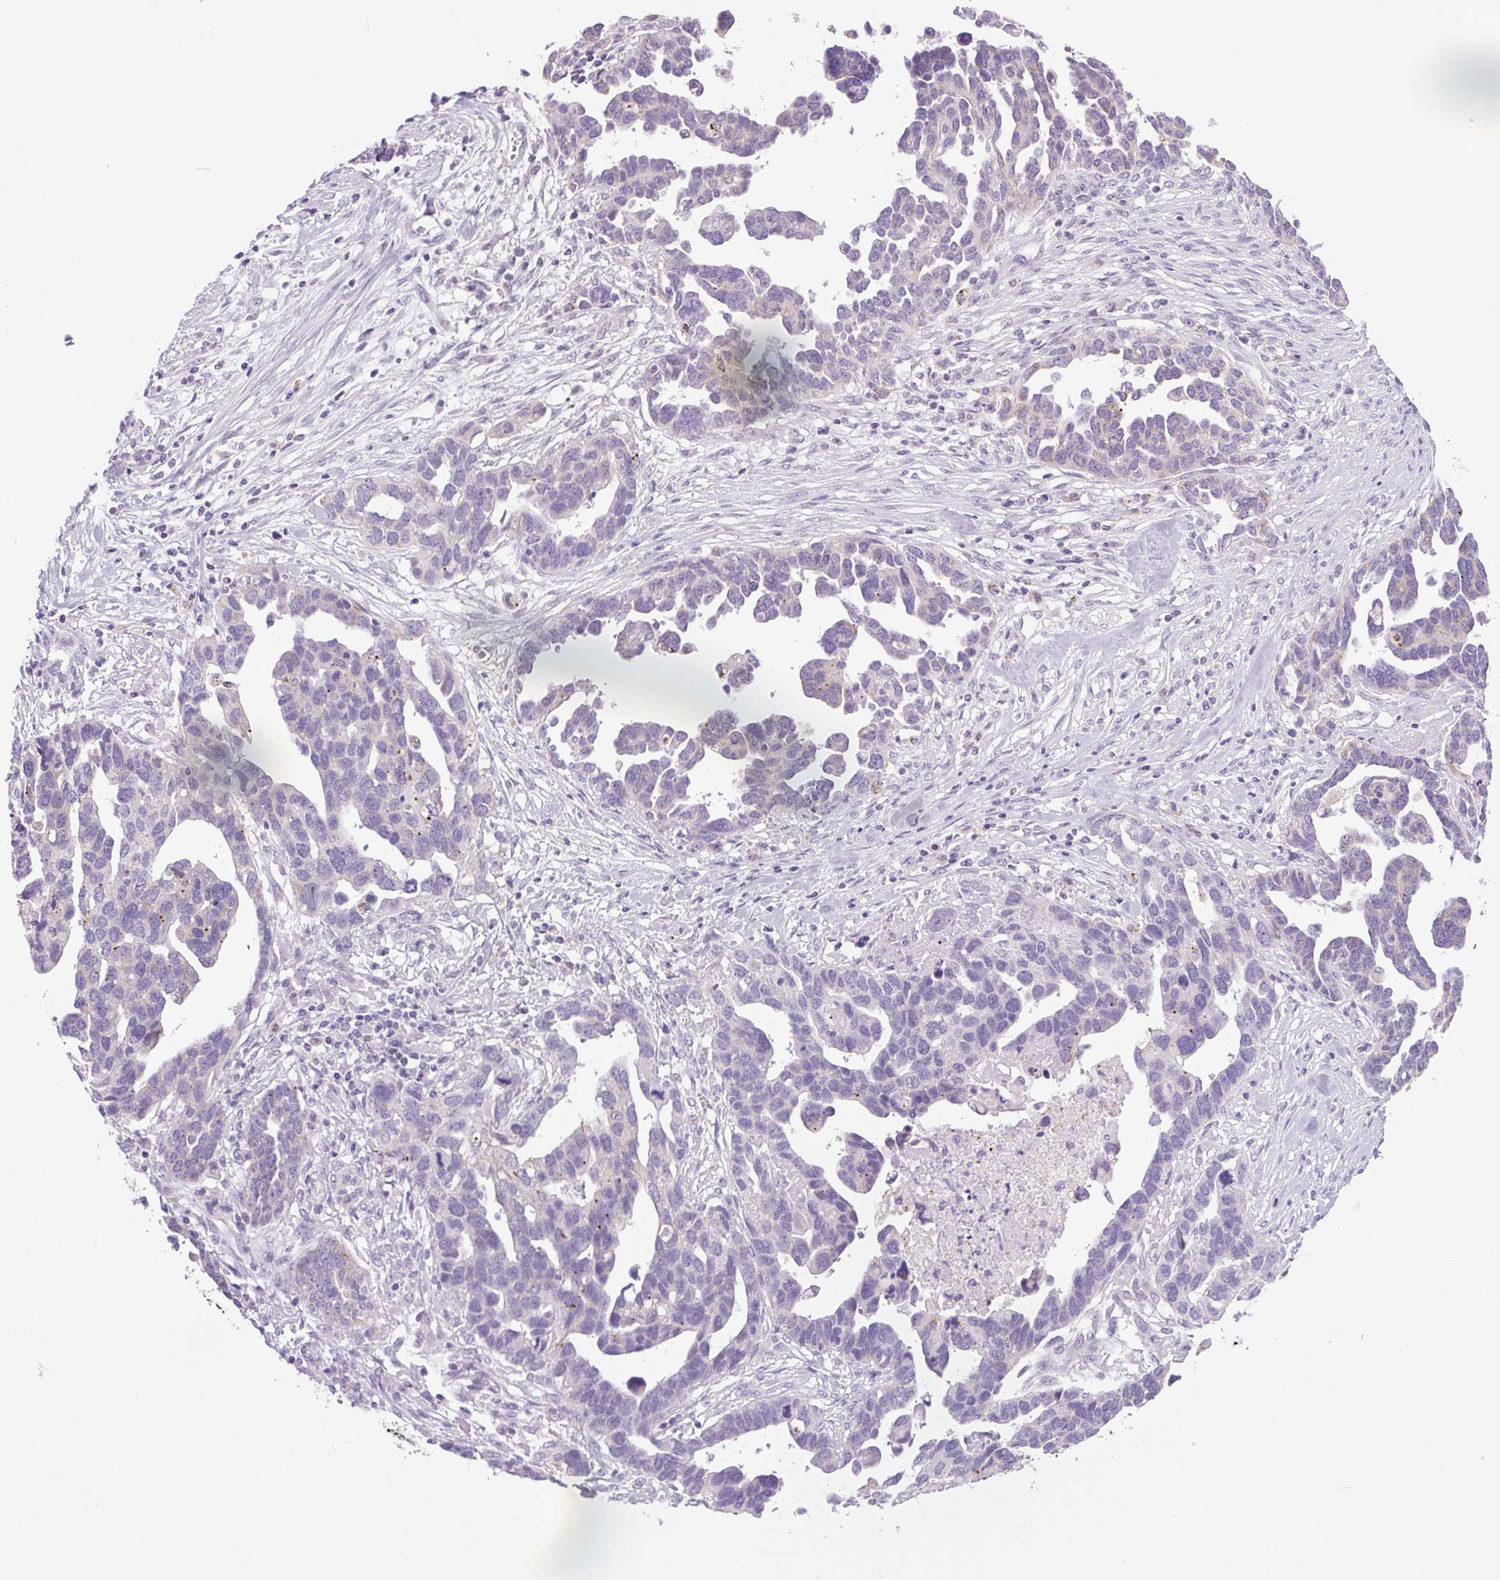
{"staining": {"intensity": "negative", "quantity": "none", "location": "none"}, "tissue": "ovarian cancer", "cell_type": "Tumor cells", "image_type": "cancer", "snomed": [{"axis": "morphology", "description": "Cystadenocarcinoma, serous, NOS"}, {"axis": "topography", "description": "Ovary"}], "caption": "Tumor cells are negative for protein expression in human ovarian serous cystadenocarcinoma.", "gene": "RNASE10", "patient": {"sex": "female", "age": 54}}